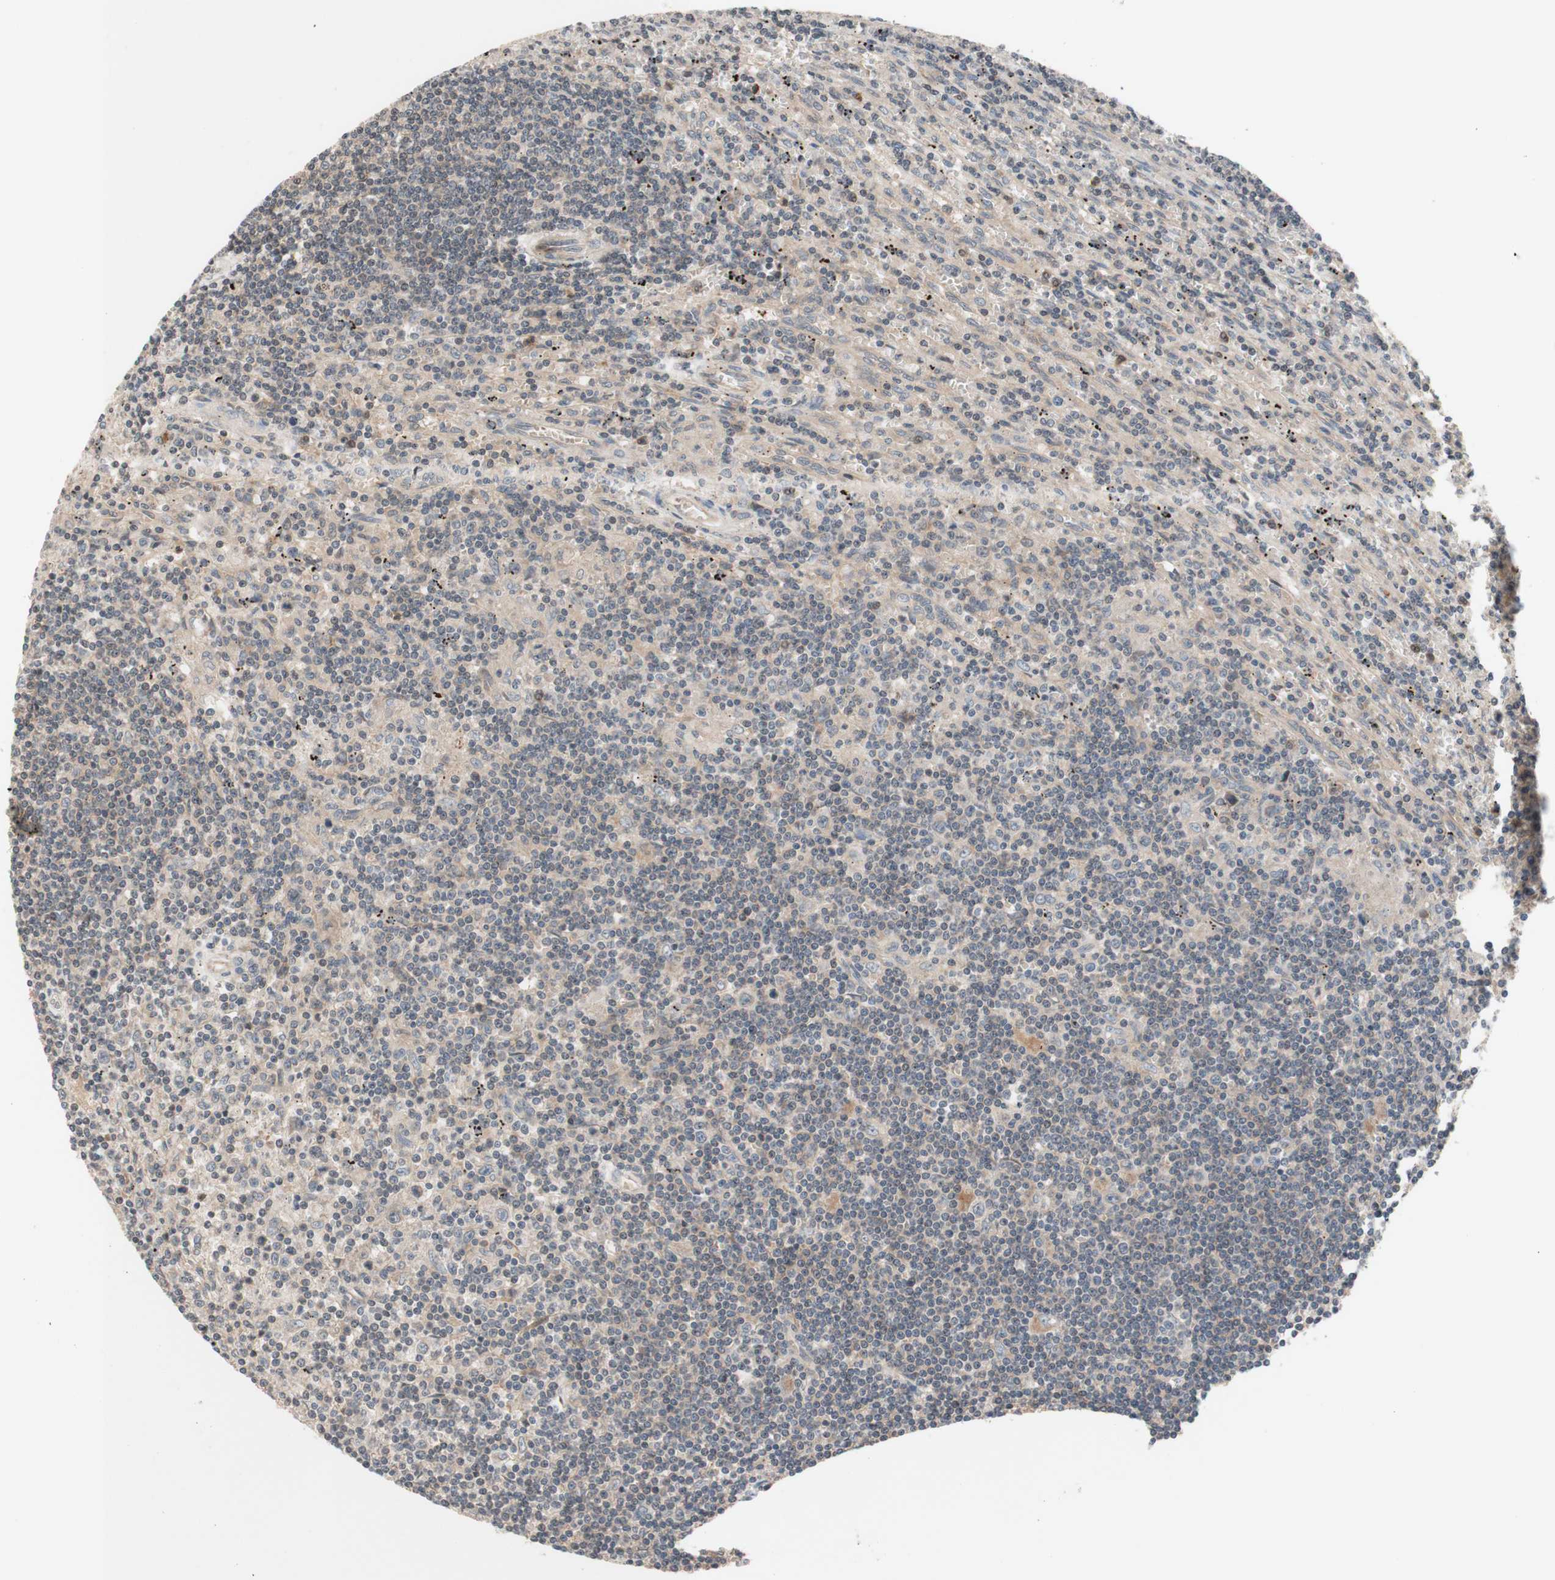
{"staining": {"intensity": "weak", "quantity": "<25%", "location": "cytoplasmic/membranous"}, "tissue": "lymphoma", "cell_type": "Tumor cells", "image_type": "cancer", "snomed": [{"axis": "morphology", "description": "Malignant lymphoma, non-Hodgkin's type, Low grade"}, {"axis": "topography", "description": "Spleen"}], "caption": "This is an immunohistochemistry (IHC) photomicrograph of lymphoma. There is no expression in tumor cells.", "gene": "CD55", "patient": {"sex": "male", "age": 76}}